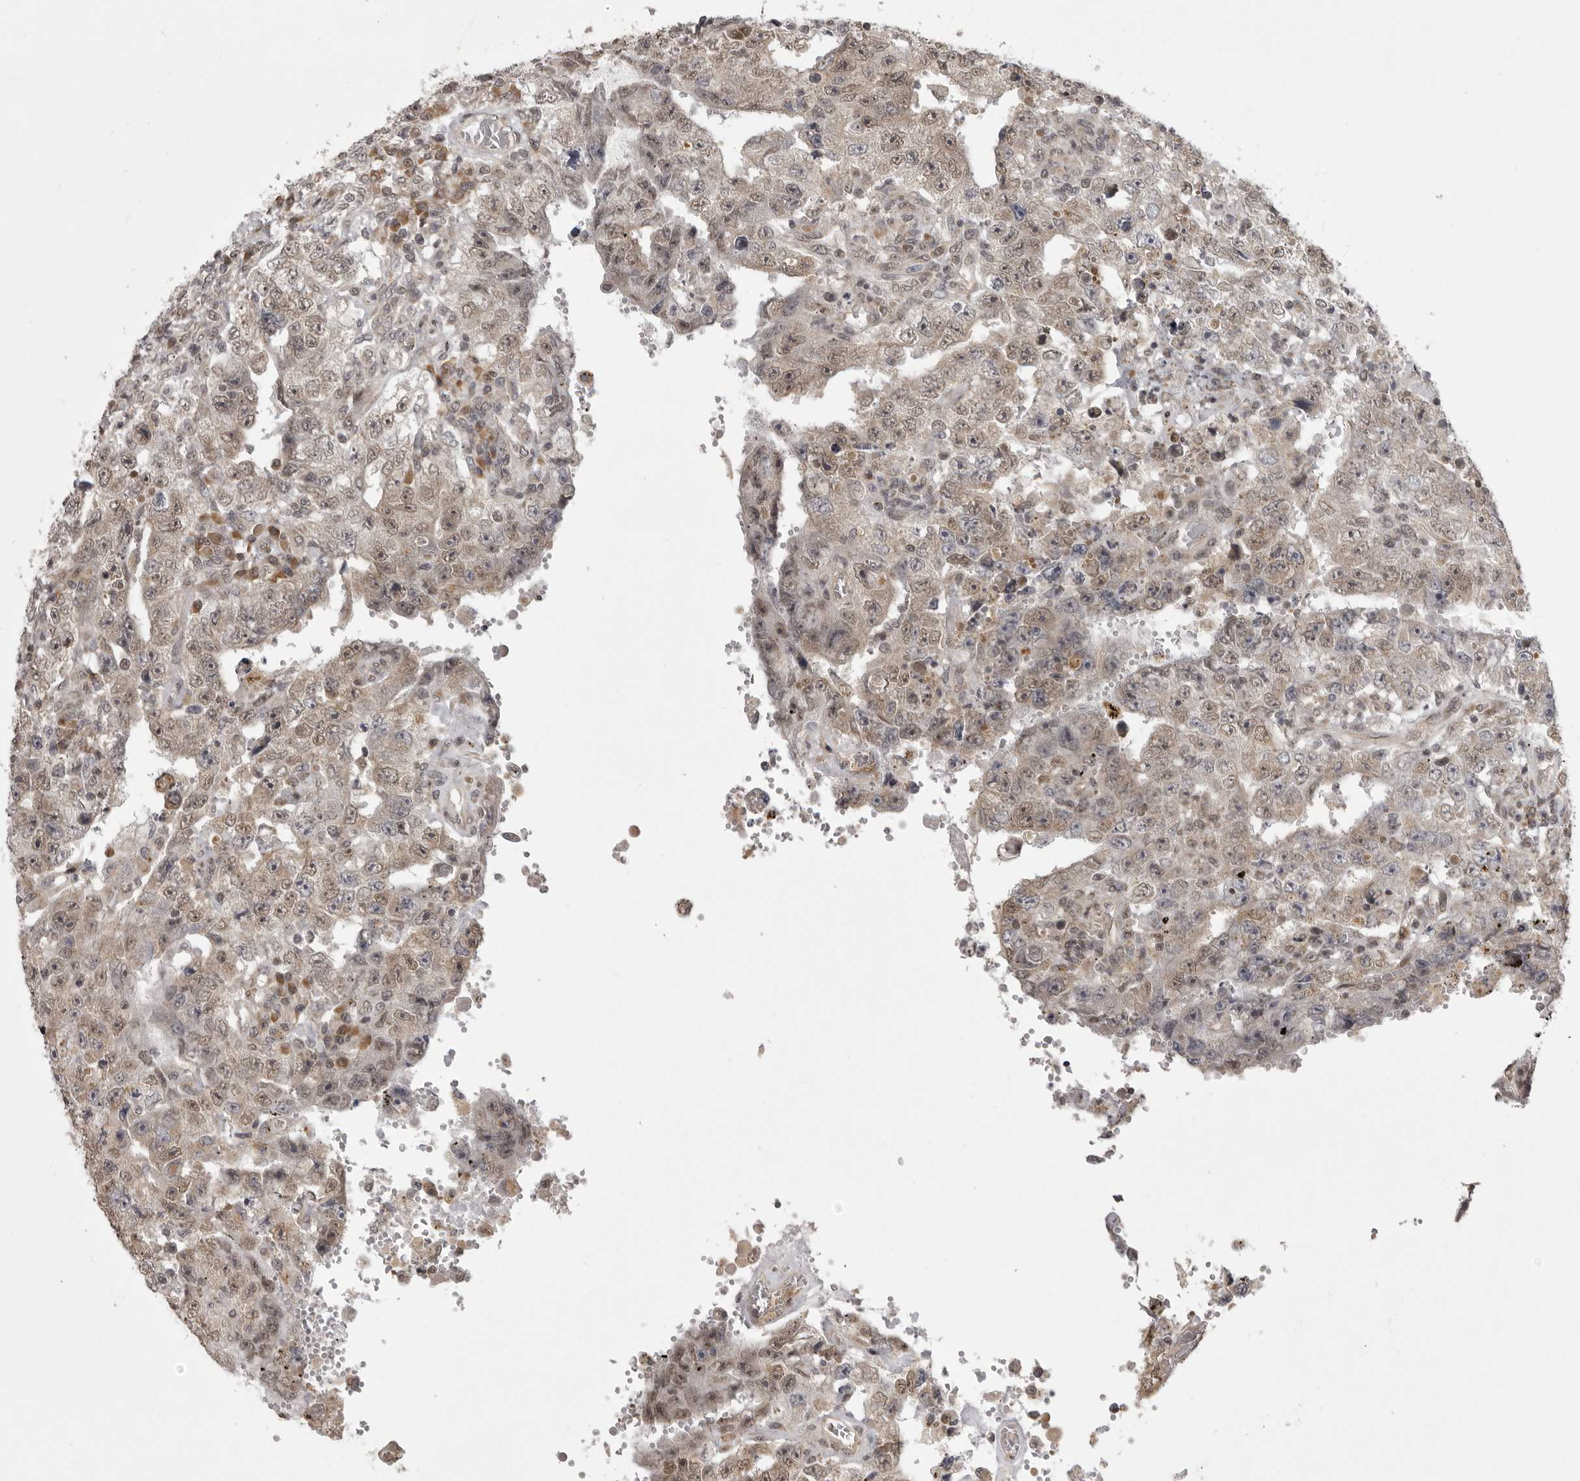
{"staining": {"intensity": "weak", "quantity": "25%-75%", "location": "cytoplasmic/membranous,nuclear"}, "tissue": "testis cancer", "cell_type": "Tumor cells", "image_type": "cancer", "snomed": [{"axis": "morphology", "description": "Carcinoma, Embryonal, NOS"}, {"axis": "topography", "description": "Testis"}], "caption": "Brown immunohistochemical staining in human embryonal carcinoma (testis) shows weak cytoplasmic/membranous and nuclear positivity in approximately 25%-75% of tumor cells. (DAB (3,3'-diaminobenzidine) IHC with brightfield microscopy, high magnification).", "gene": "C1orf109", "patient": {"sex": "male", "age": 26}}